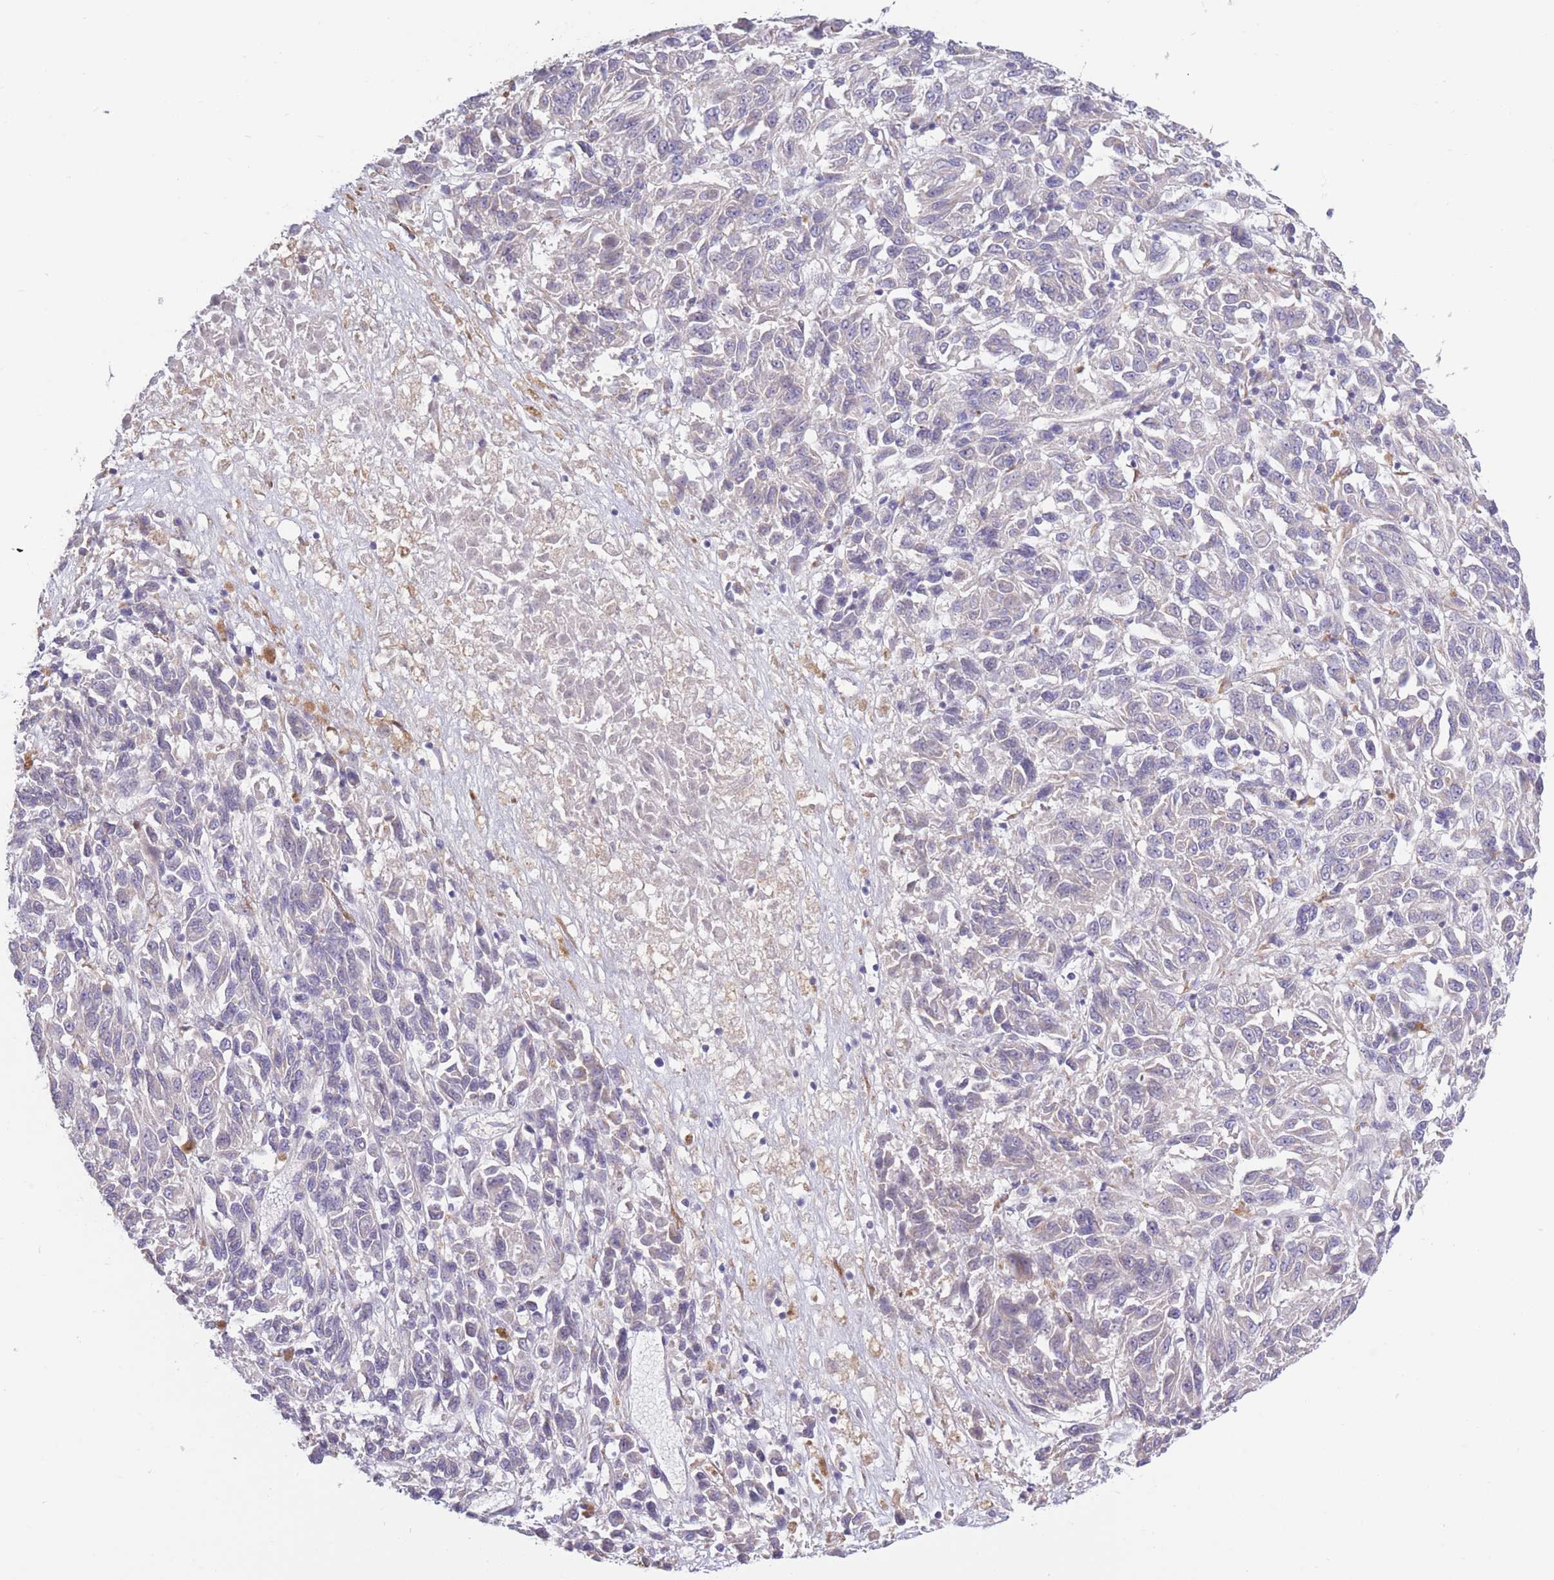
{"staining": {"intensity": "negative", "quantity": "none", "location": "none"}, "tissue": "melanoma", "cell_type": "Tumor cells", "image_type": "cancer", "snomed": [{"axis": "morphology", "description": "Malignant melanoma, Metastatic site"}, {"axis": "topography", "description": "Lung"}], "caption": "Immunohistochemistry (IHC) of malignant melanoma (metastatic site) exhibits no staining in tumor cells.", "gene": "CCNQ", "patient": {"sex": "male", "age": 64}}